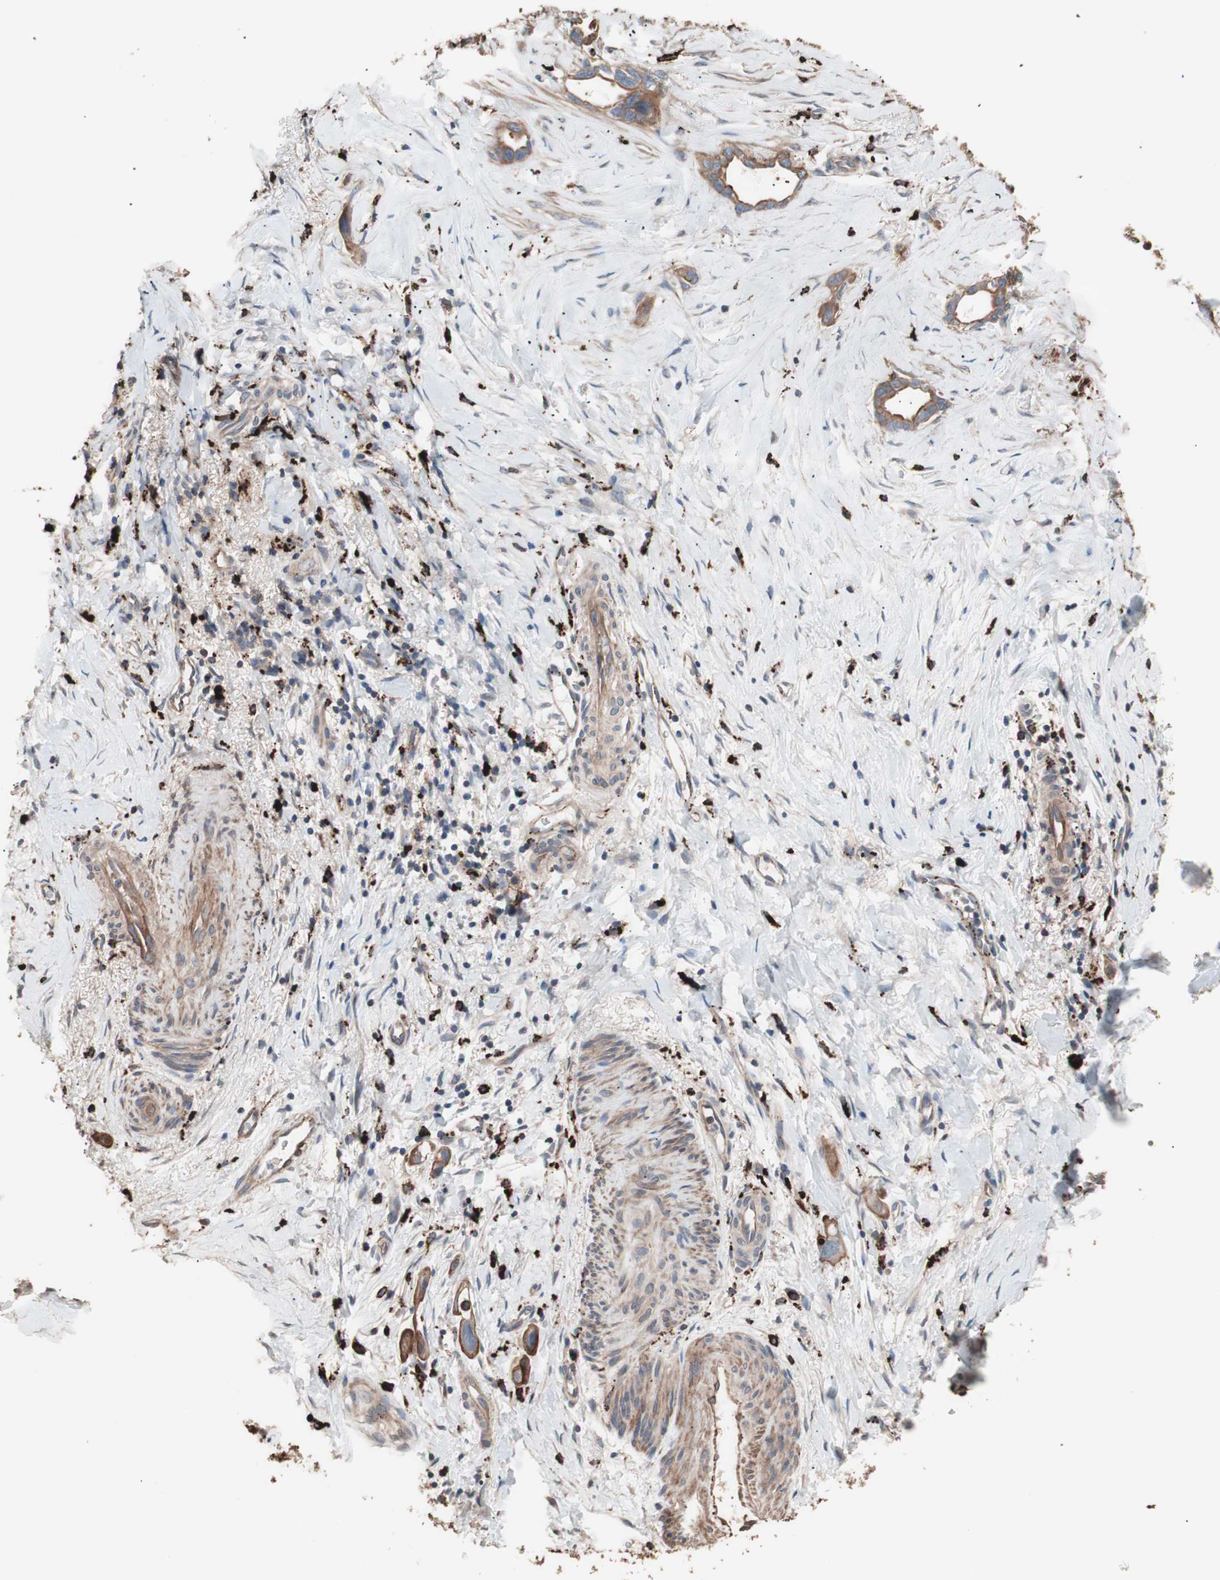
{"staining": {"intensity": "moderate", "quantity": ">75%", "location": "cytoplasmic/membranous"}, "tissue": "liver cancer", "cell_type": "Tumor cells", "image_type": "cancer", "snomed": [{"axis": "morphology", "description": "Cholangiocarcinoma"}, {"axis": "topography", "description": "Liver"}], "caption": "Cholangiocarcinoma (liver) was stained to show a protein in brown. There is medium levels of moderate cytoplasmic/membranous staining in approximately >75% of tumor cells. (brown staining indicates protein expression, while blue staining denotes nuclei).", "gene": "CCT3", "patient": {"sex": "female", "age": 65}}